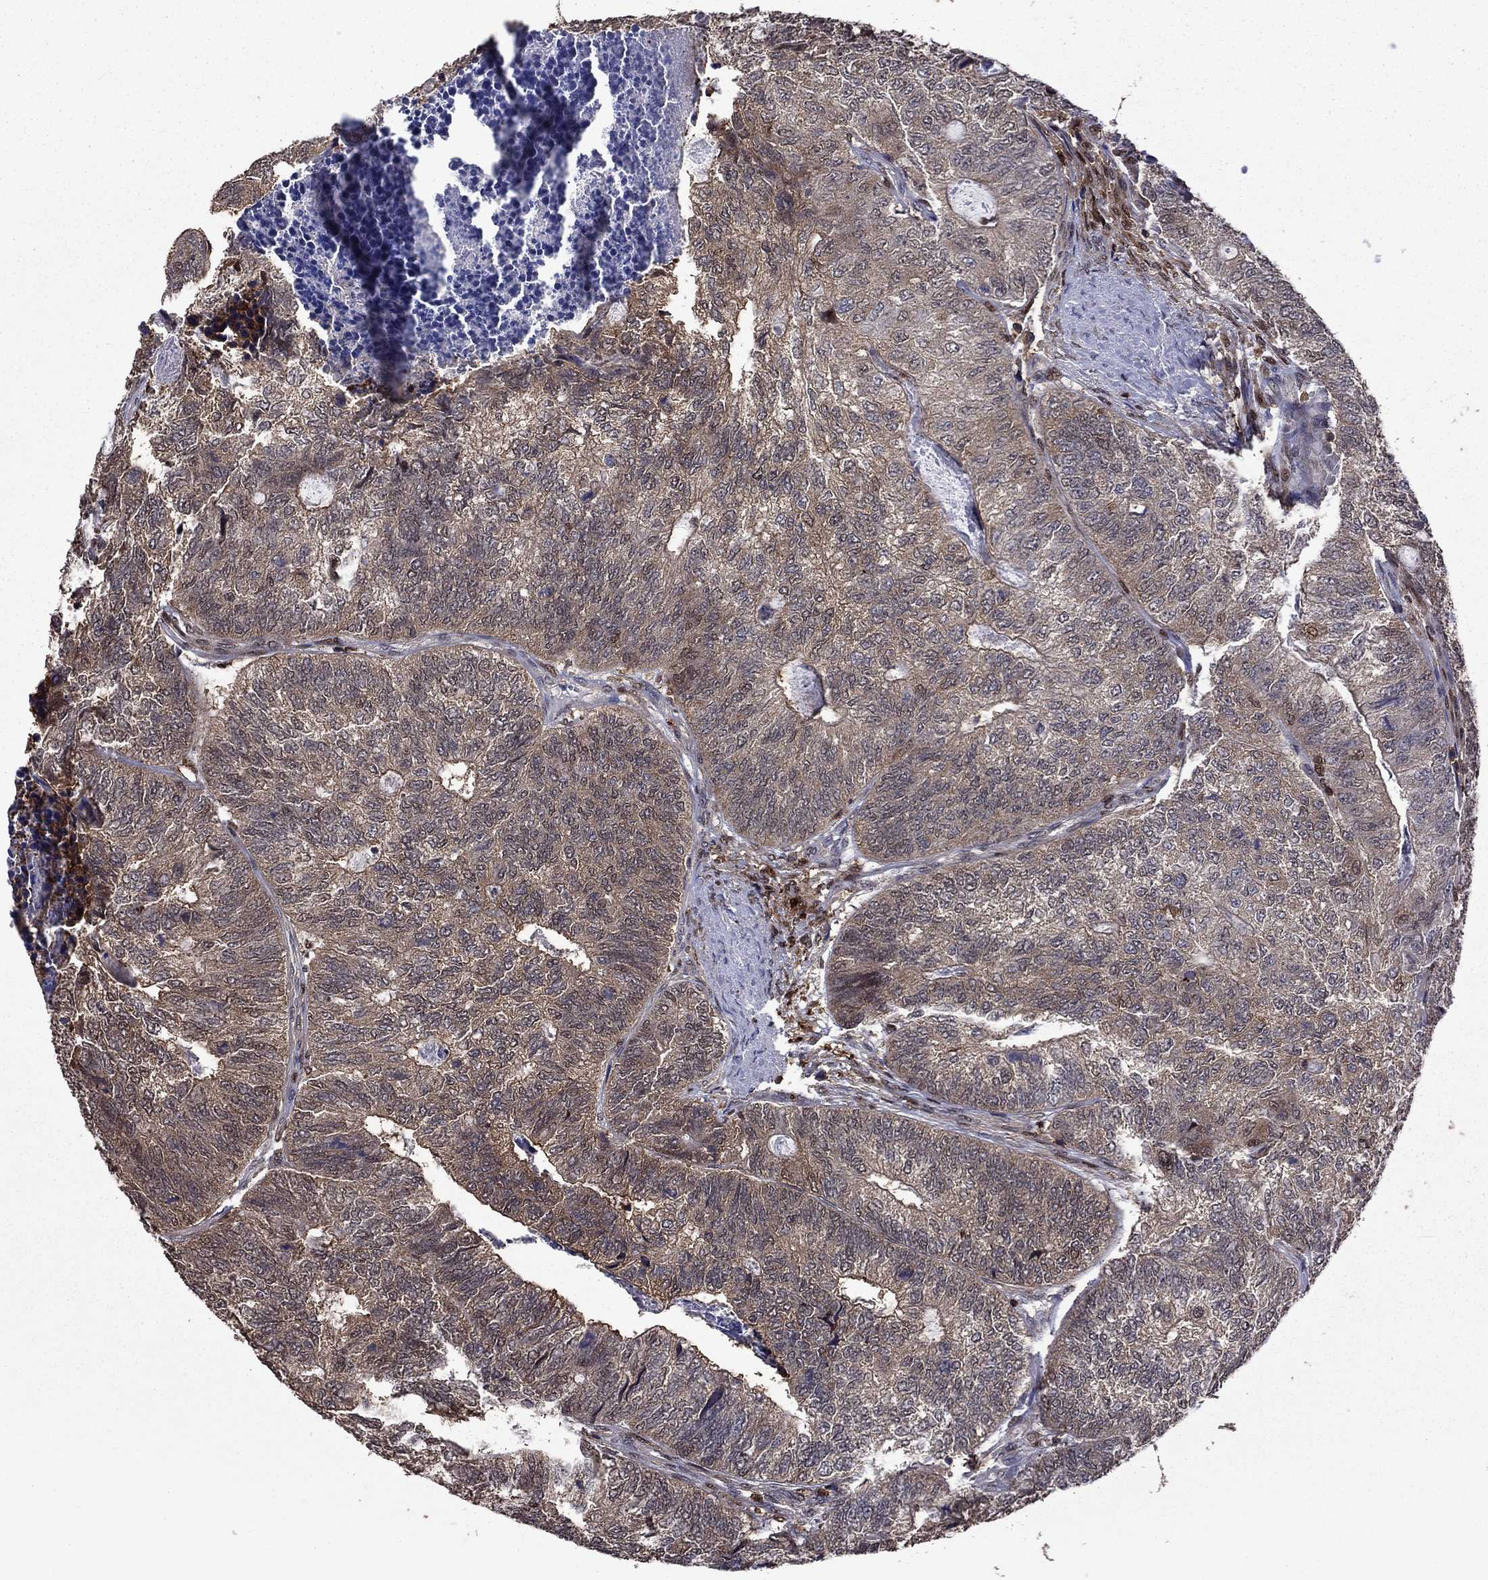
{"staining": {"intensity": "weak", "quantity": ">75%", "location": "cytoplasmic/membranous"}, "tissue": "colorectal cancer", "cell_type": "Tumor cells", "image_type": "cancer", "snomed": [{"axis": "morphology", "description": "Adenocarcinoma, NOS"}, {"axis": "topography", "description": "Colon"}], "caption": "Colorectal cancer (adenocarcinoma) stained with a protein marker reveals weak staining in tumor cells.", "gene": "APPBP2", "patient": {"sex": "female", "age": 67}}